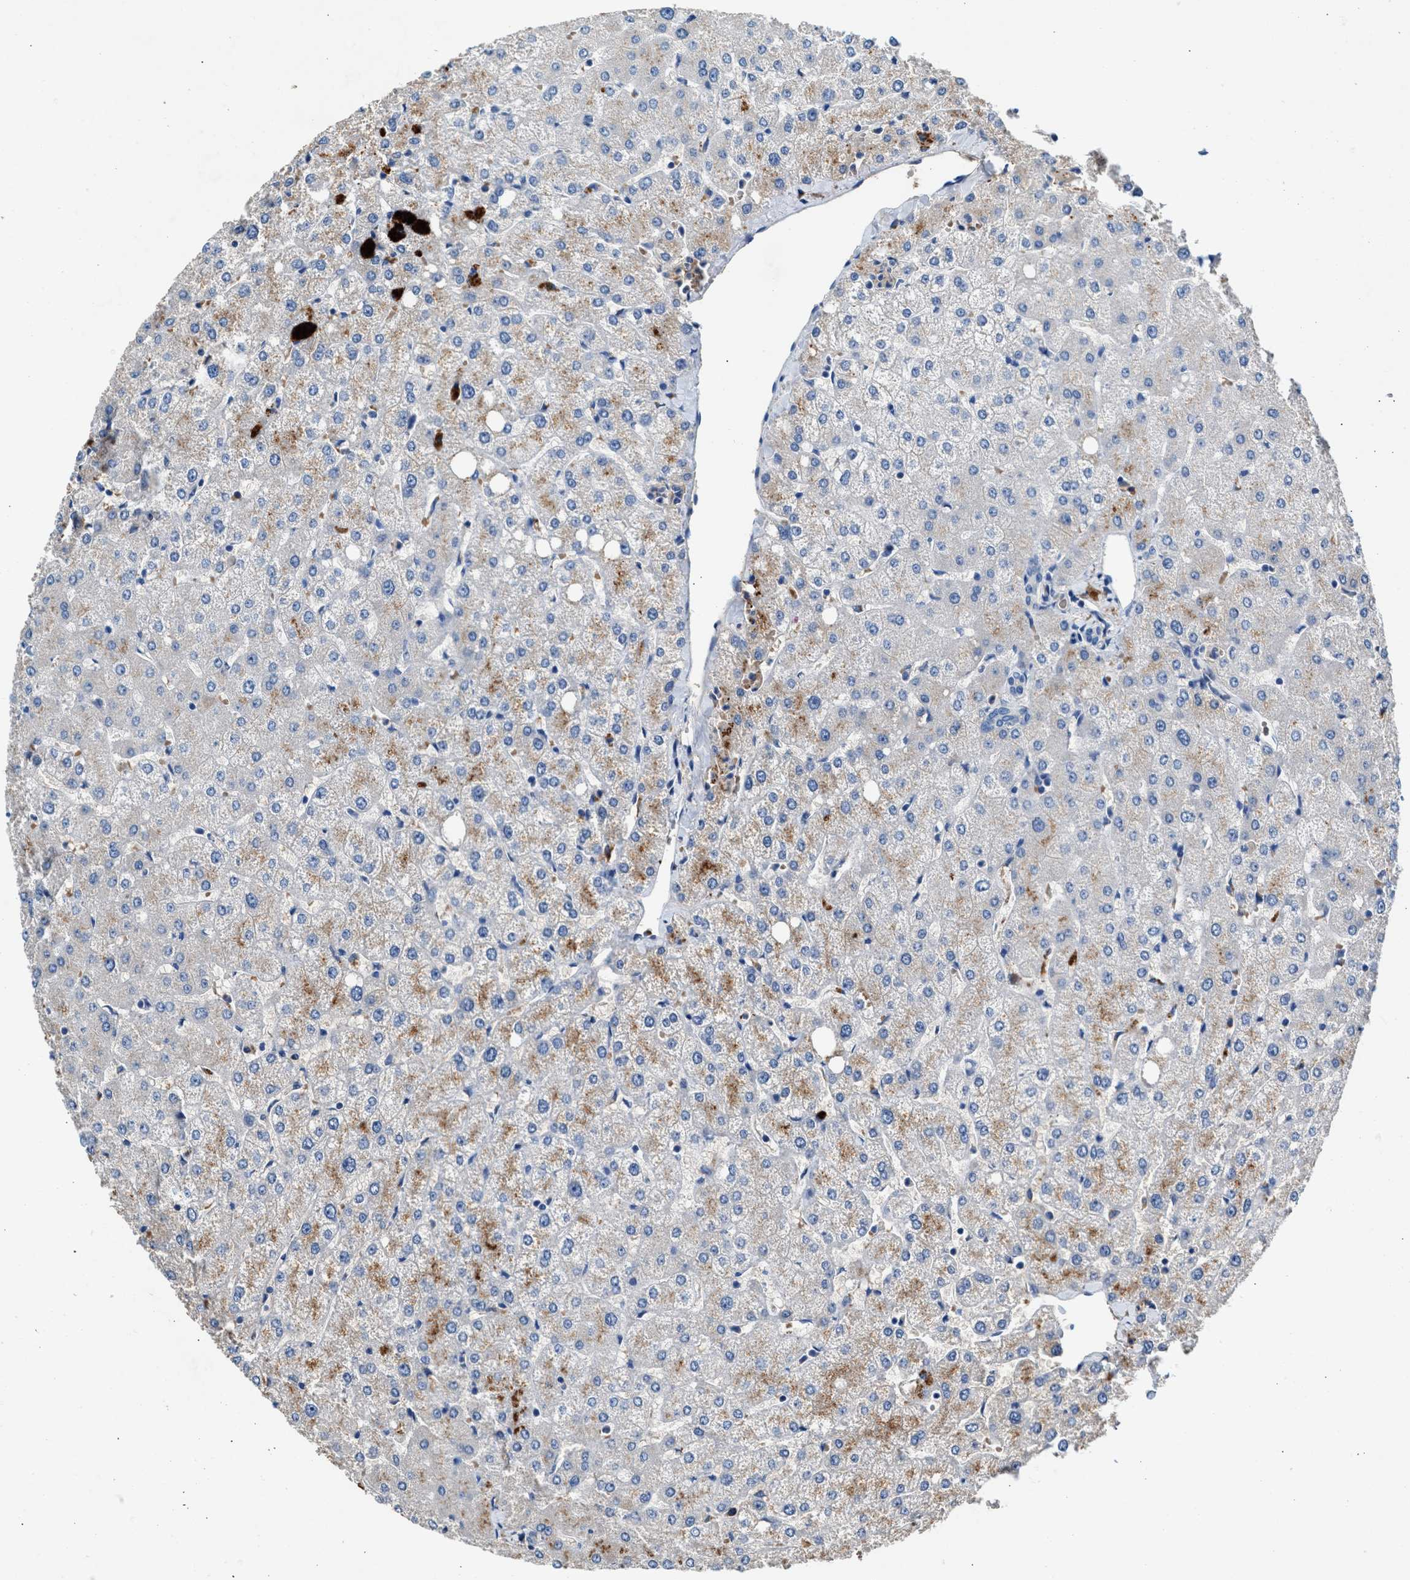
{"staining": {"intensity": "negative", "quantity": "none", "location": "none"}, "tissue": "liver", "cell_type": "Cholangiocytes", "image_type": "normal", "snomed": [{"axis": "morphology", "description": "Normal tissue, NOS"}, {"axis": "topography", "description": "Liver"}], "caption": "Immunohistochemistry (IHC) photomicrograph of unremarkable human liver stained for a protein (brown), which displays no positivity in cholangiocytes.", "gene": "RWDD2B", "patient": {"sex": "female", "age": 54}}